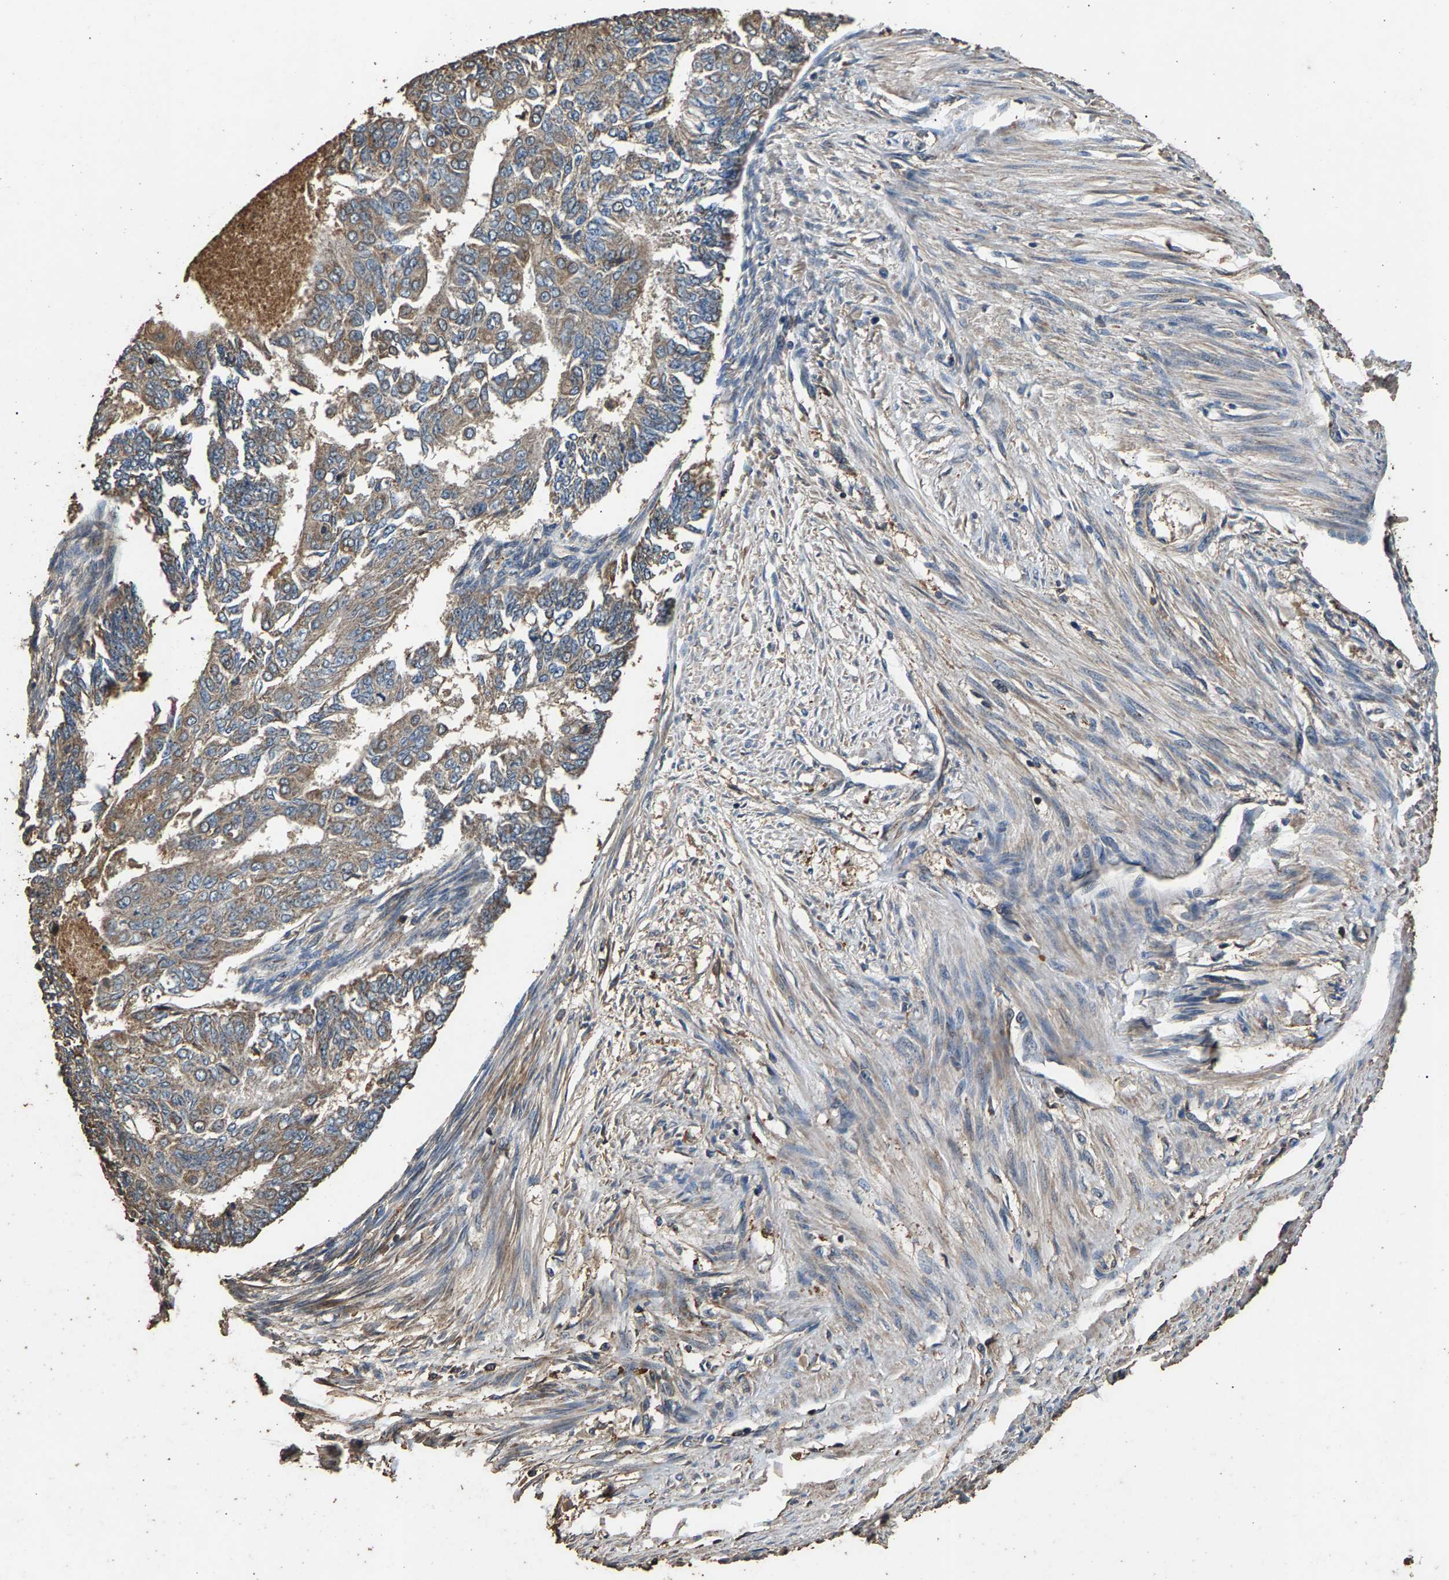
{"staining": {"intensity": "weak", "quantity": ">75%", "location": "cytoplasmic/membranous"}, "tissue": "endometrial cancer", "cell_type": "Tumor cells", "image_type": "cancer", "snomed": [{"axis": "morphology", "description": "Adenocarcinoma, NOS"}, {"axis": "topography", "description": "Endometrium"}], "caption": "Brown immunohistochemical staining in endometrial cancer exhibits weak cytoplasmic/membranous staining in approximately >75% of tumor cells.", "gene": "MRPL27", "patient": {"sex": "female", "age": 32}}